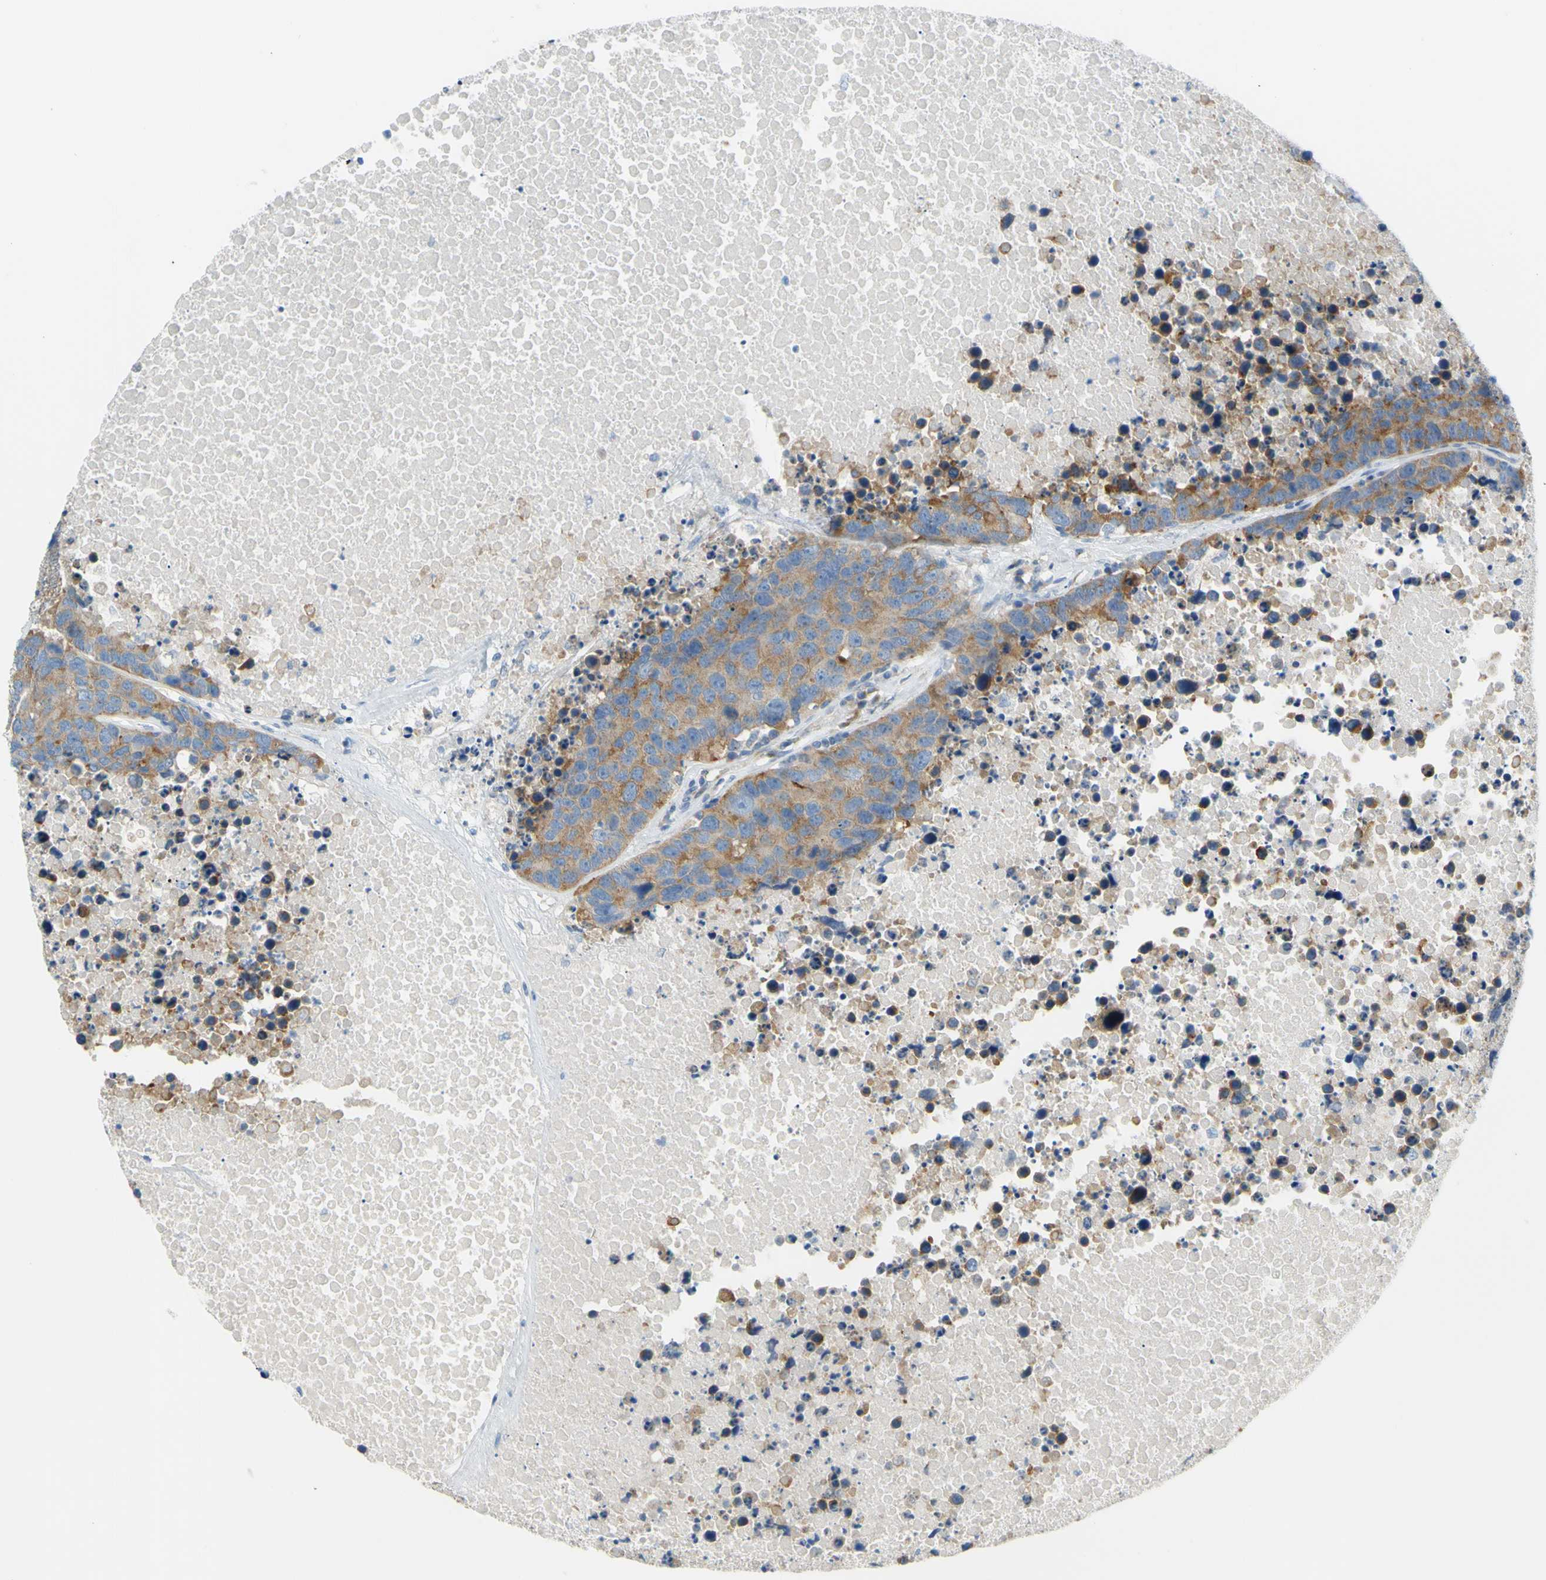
{"staining": {"intensity": "moderate", "quantity": ">75%", "location": "cytoplasmic/membranous"}, "tissue": "carcinoid", "cell_type": "Tumor cells", "image_type": "cancer", "snomed": [{"axis": "morphology", "description": "Carcinoid, malignant, NOS"}, {"axis": "topography", "description": "Lung"}], "caption": "High-magnification brightfield microscopy of malignant carcinoid stained with DAB (3,3'-diaminobenzidine) (brown) and counterstained with hematoxylin (blue). tumor cells exhibit moderate cytoplasmic/membranous staining is identified in approximately>75% of cells.", "gene": "FRMD4B", "patient": {"sex": "male", "age": 60}}